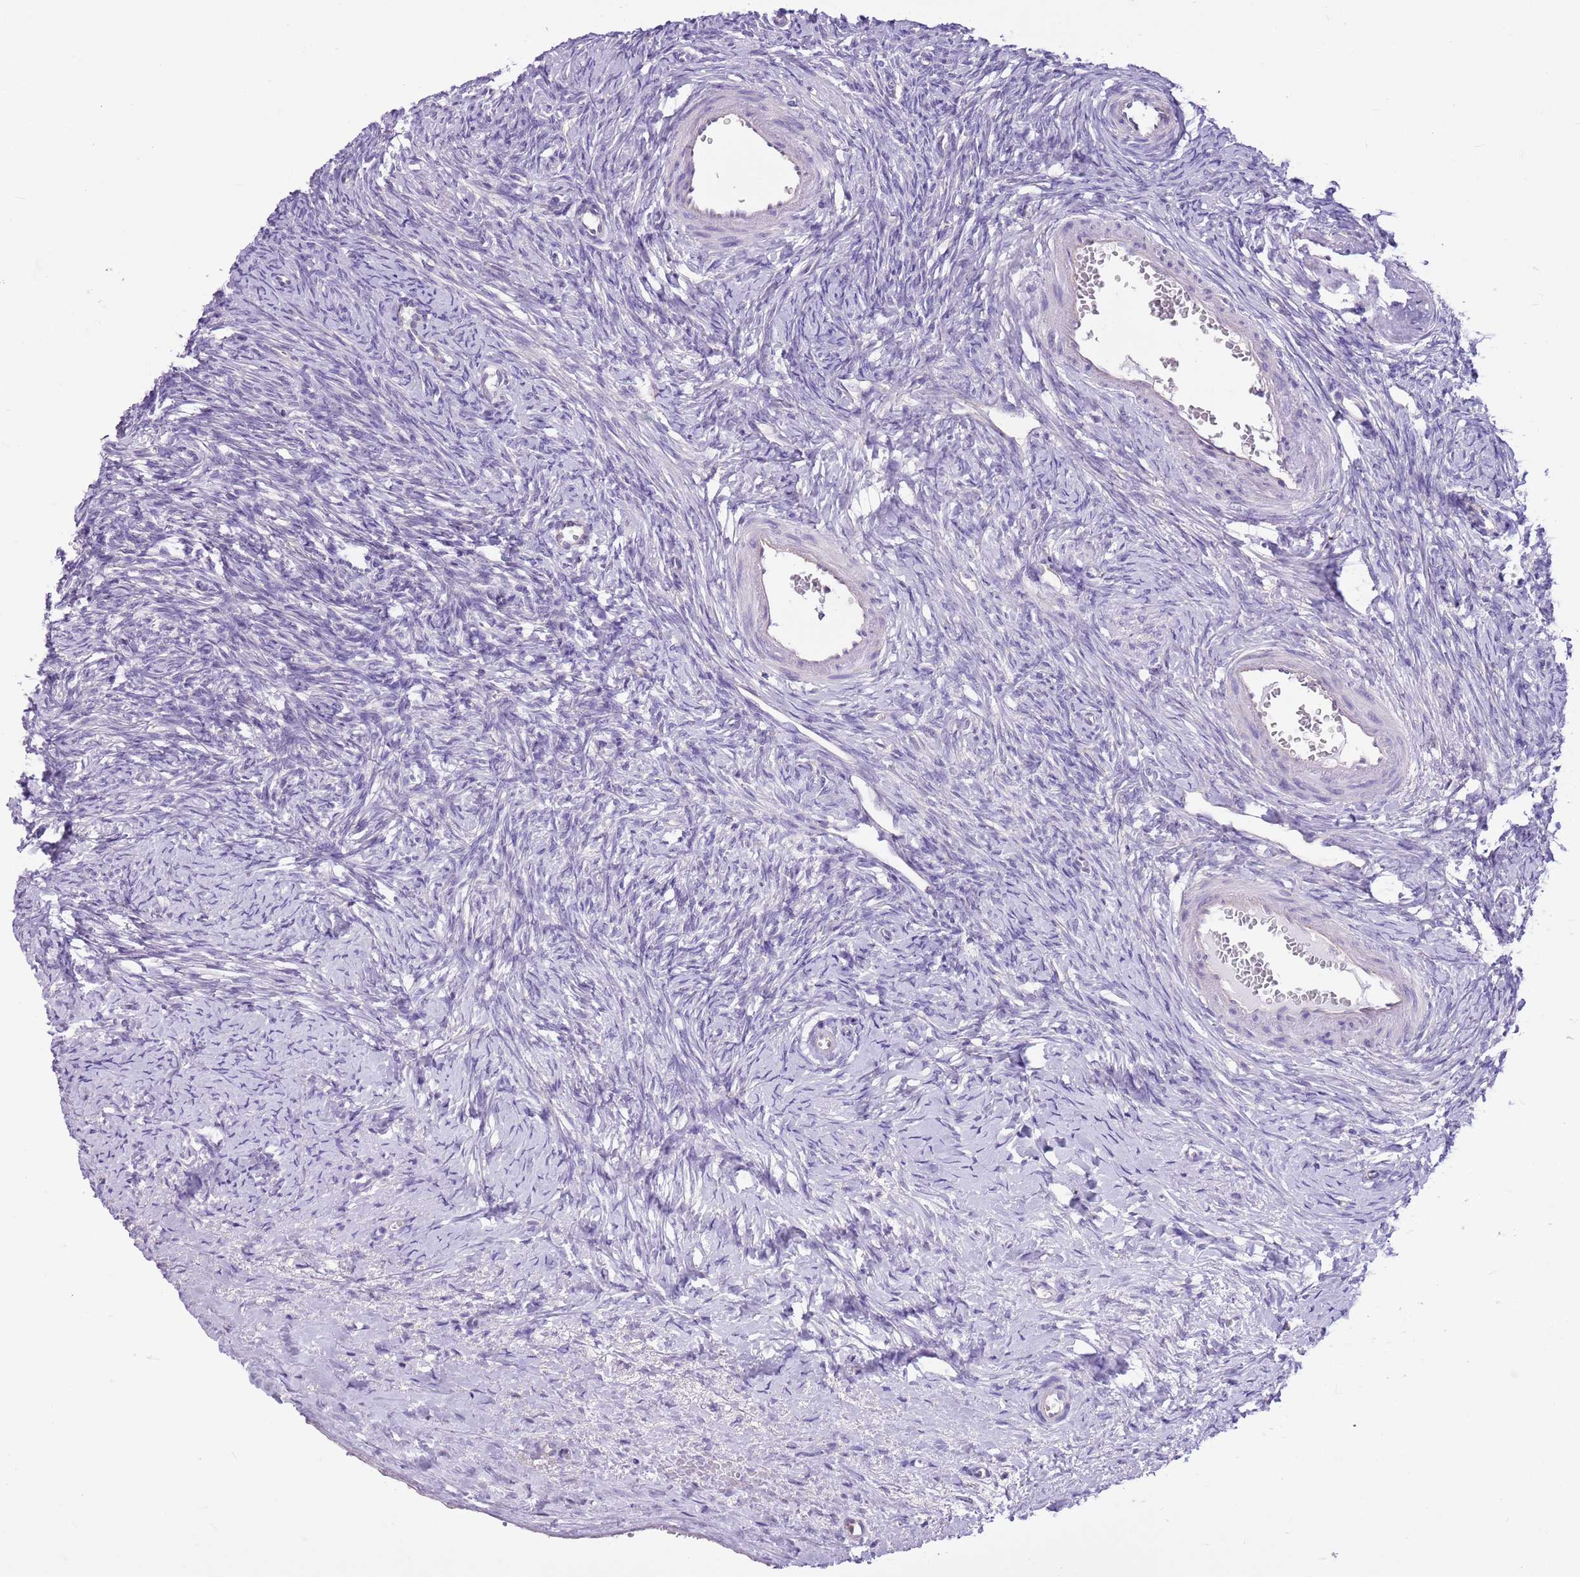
{"staining": {"intensity": "negative", "quantity": "none", "location": "none"}, "tissue": "ovary", "cell_type": "Ovarian stroma cells", "image_type": "normal", "snomed": [{"axis": "morphology", "description": "Normal tissue, NOS"}, {"axis": "morphology", "description": "Developmental malformation"}, {"axis": "topography", "description": "Ovary"}], "caption": "High power microscopy image of an immunohistochemistry (IHC) image of benign ovary, revealing no significant staining in ovarian stroma cells.", "gene": "PARP8", "patient": {"sex": "female", "age": 39}}